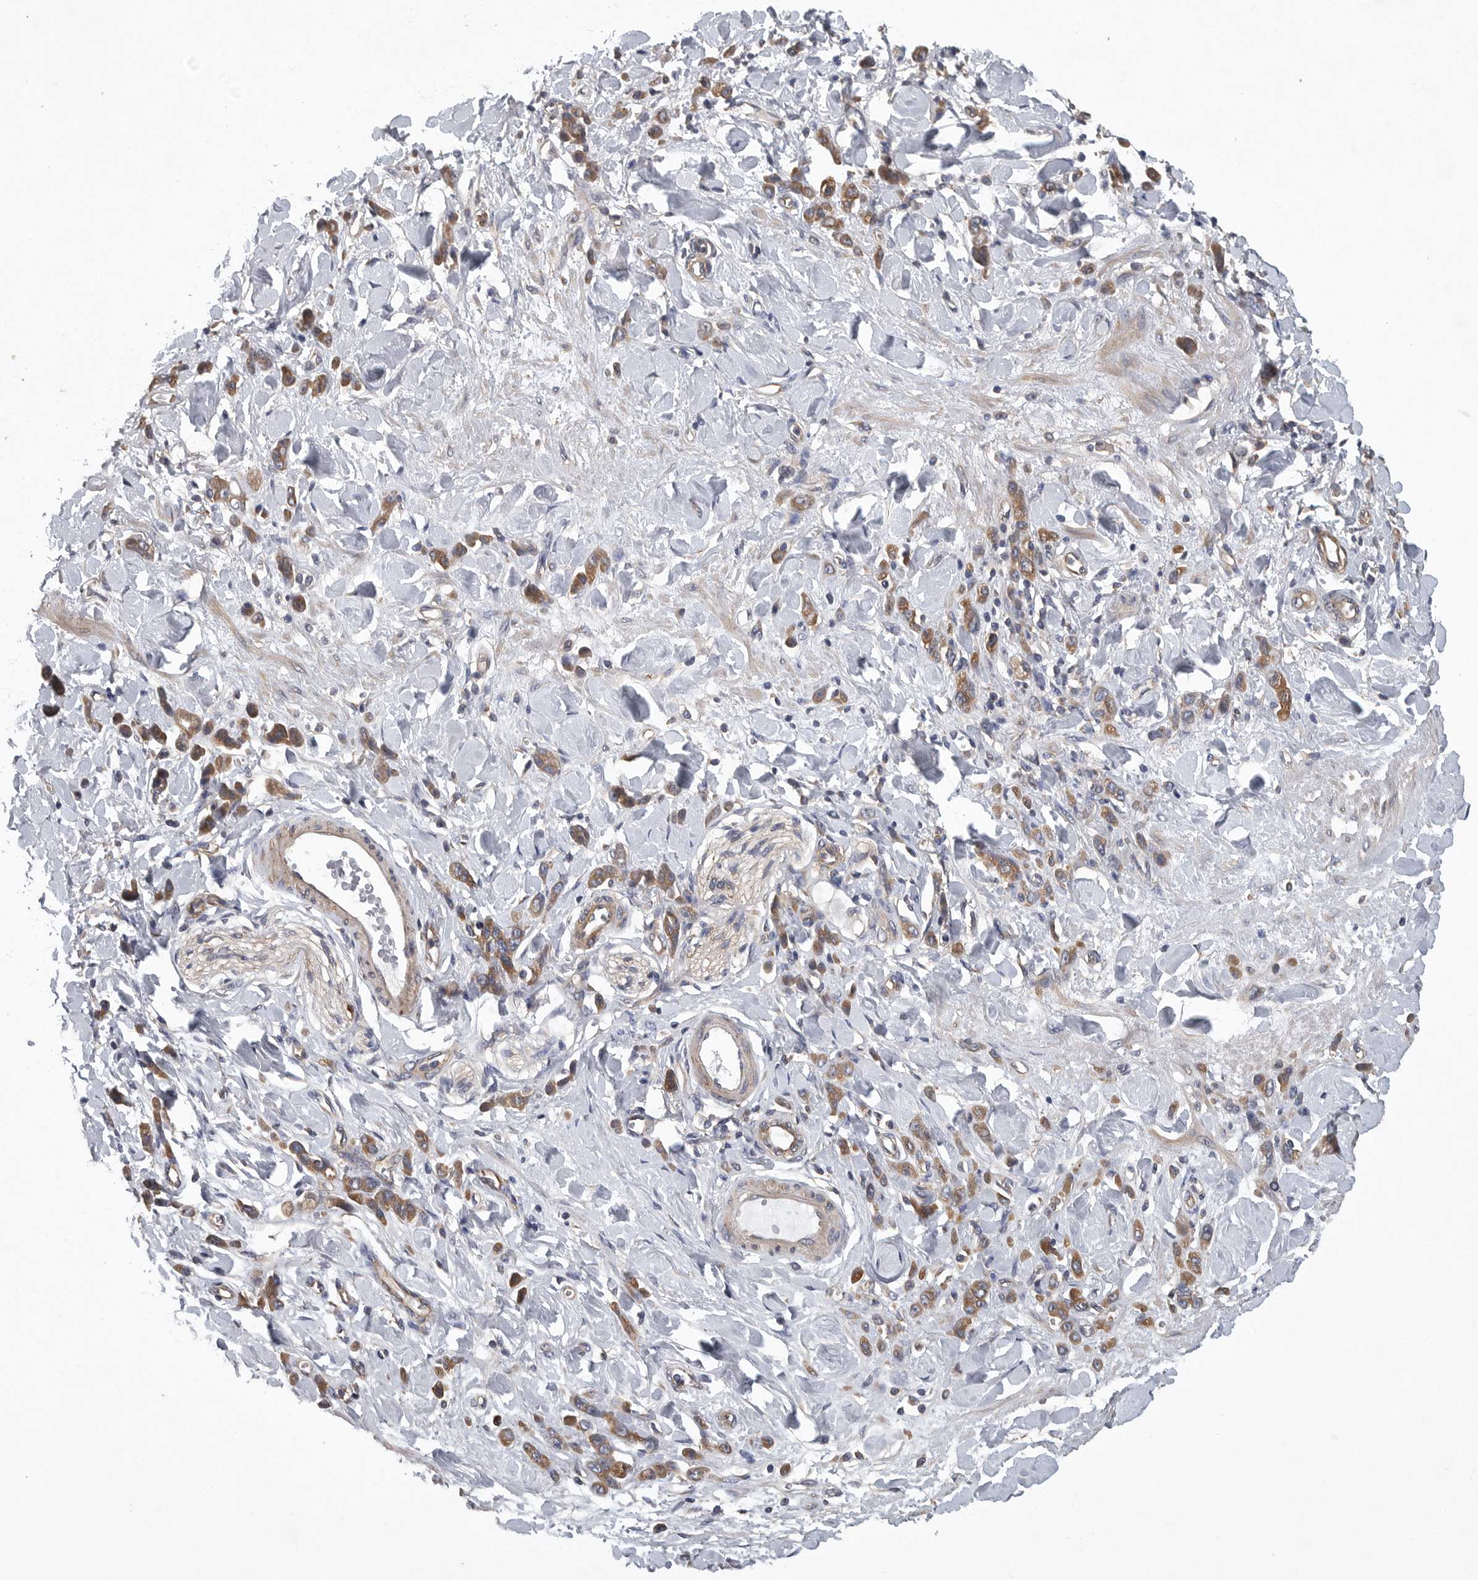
{"staining": {"intensity": "moderate", "quantity": ">75%", "location": "cytoplasmic/membranous"}, "tissue": "stomach cancer", "cell_type": "Tumor cells", "image_type": "cancer", "snomed": [{"axis": "morphology", "description": "Normal tissue, NOS"}, {"axis": "morphology", "description": "Adenocarcinoma, NOS"}, {"axis": "topography", "description": "Stomach"}], "caption": "This image reveals IHC staining of human stomach cancer (adenocarcinoma), with medium moderate cytoplasmic/membranous positivity in about >75% of tumor cells.", "gene": "OXR1", "patient": {"sex": "male", "age": 82}}